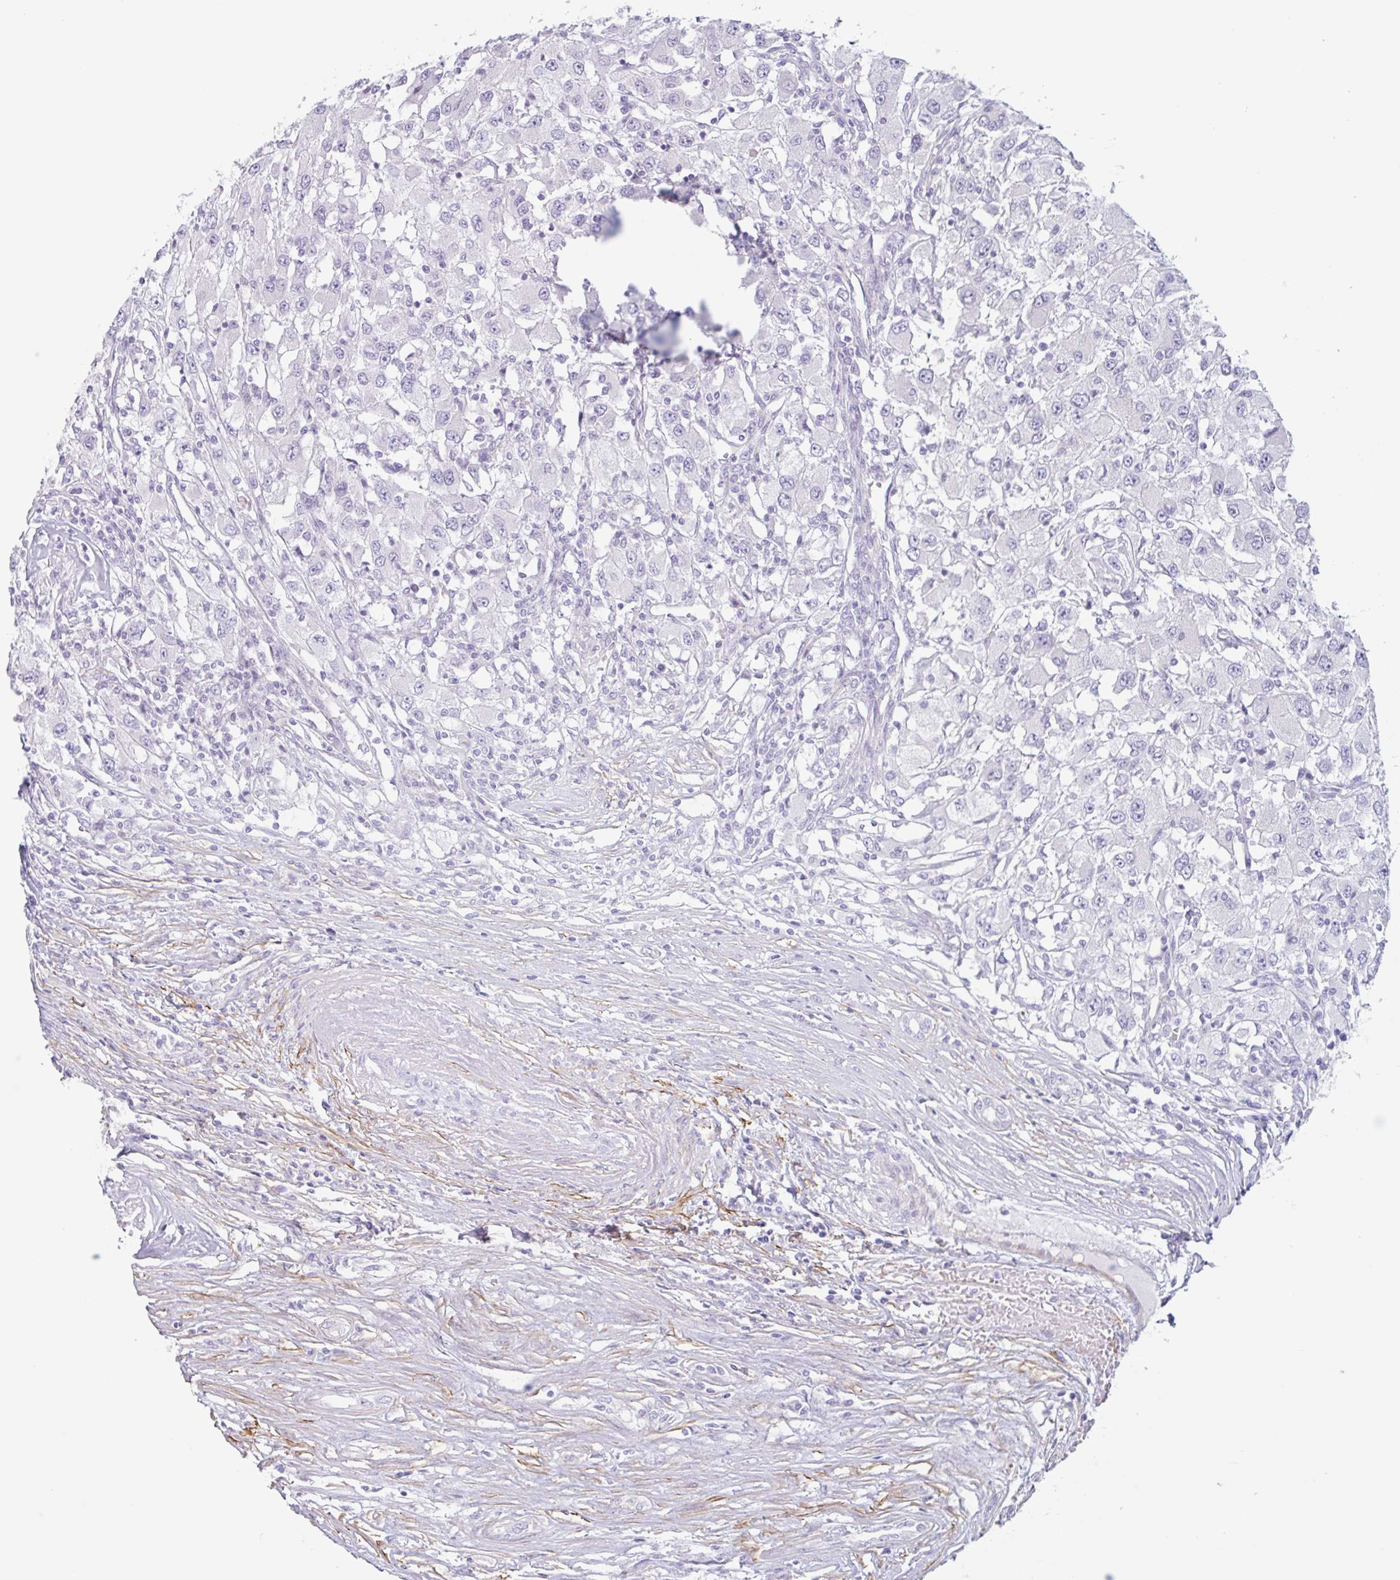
{"staining": {"intensity": "negative", "quantity": "none", "location": "none"}, "tissue": "renal cancer", "cell_type": "Tumor cells", "image_type": "cancer", "snomed": [{"axis": "morphology", "description": "Adenocarcinoma, NOS"}, {"axis": "topography", "description": "Kidney"}], "caption": "Tumor cells are negative for protein expression in human renal cancer.", "gene": "MYH10", "patient": {"sex": "female", "age": 67}}